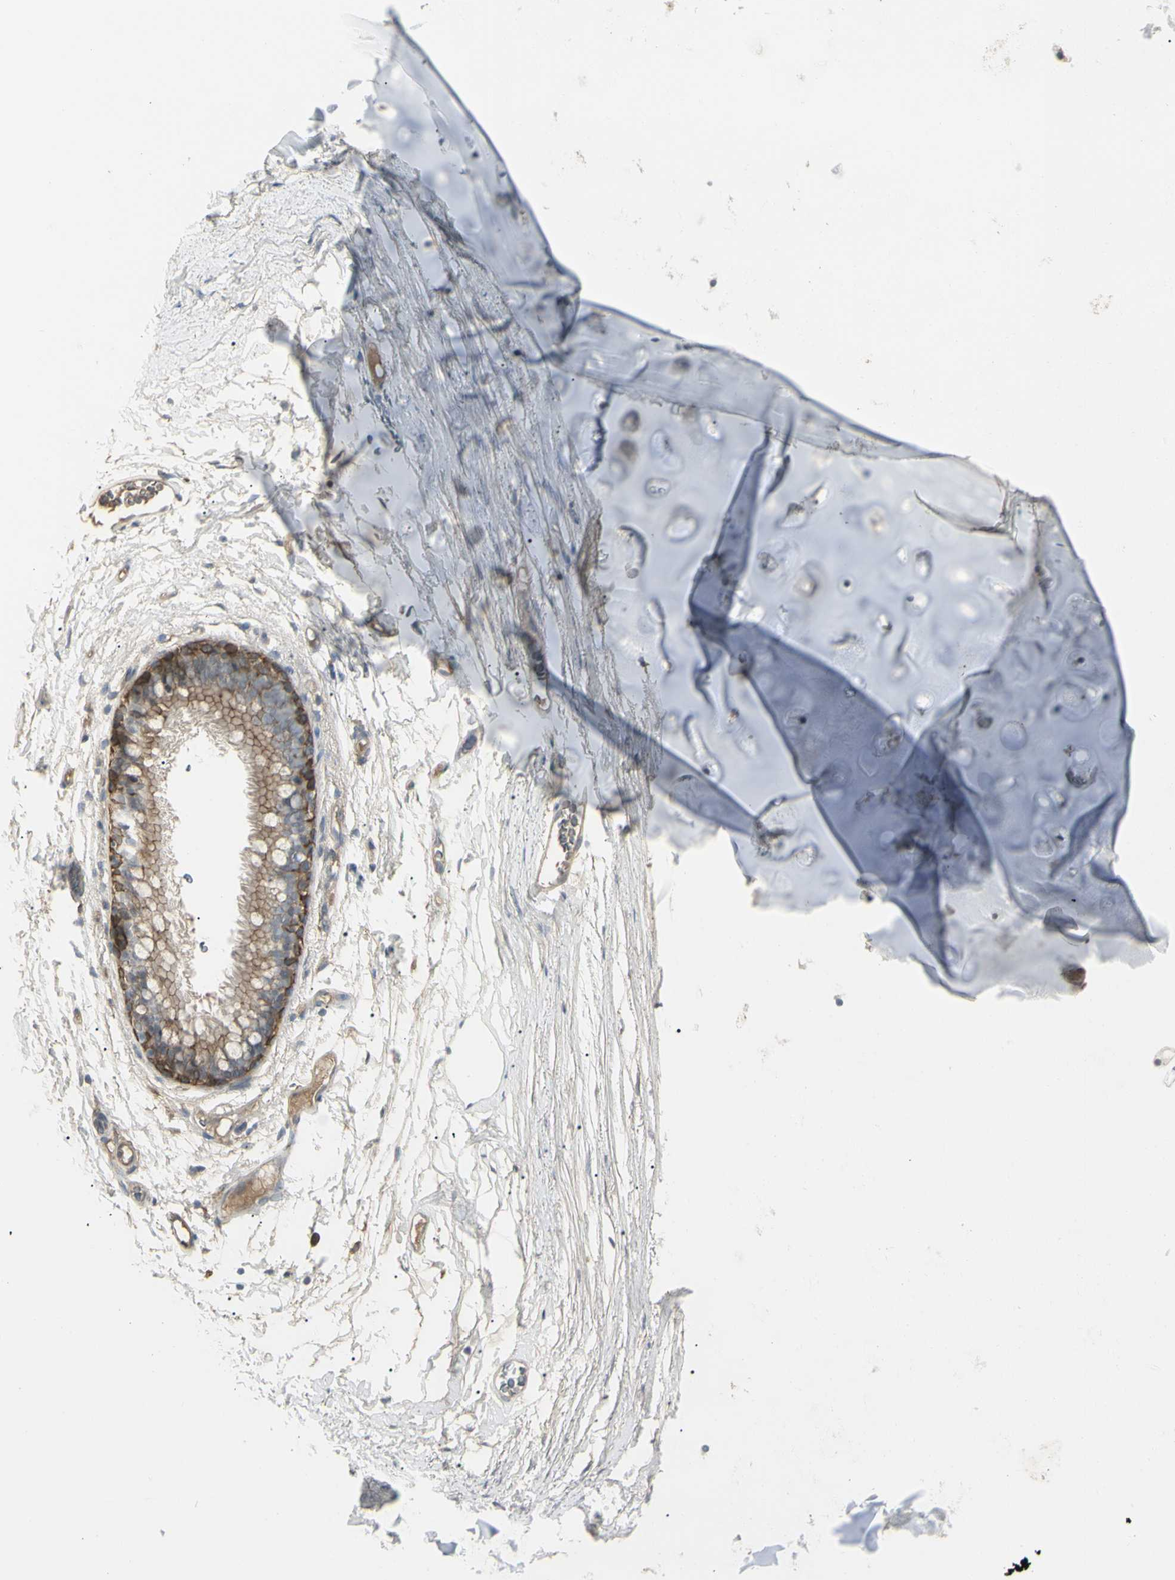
{"staining": {"intensity": "weak", "quantity": ">75%", "location": "cytoplasmic/membranous"}, "tissue": "adipose tissue", "cell_type": "Adipocytes", "image_type": "normal", "snomed": [{"axis": "morphology", "description": "Normal tissue, NOS"}, {"axis": "topography", "description": "Bronchus"}], "caption": "Unremarkable adipose tissue shows weak cytoplasmic/membranous staining in about >75% of adipocytes.", "gene": "CD276", "patient": {"sex": "female", "age": 73}}